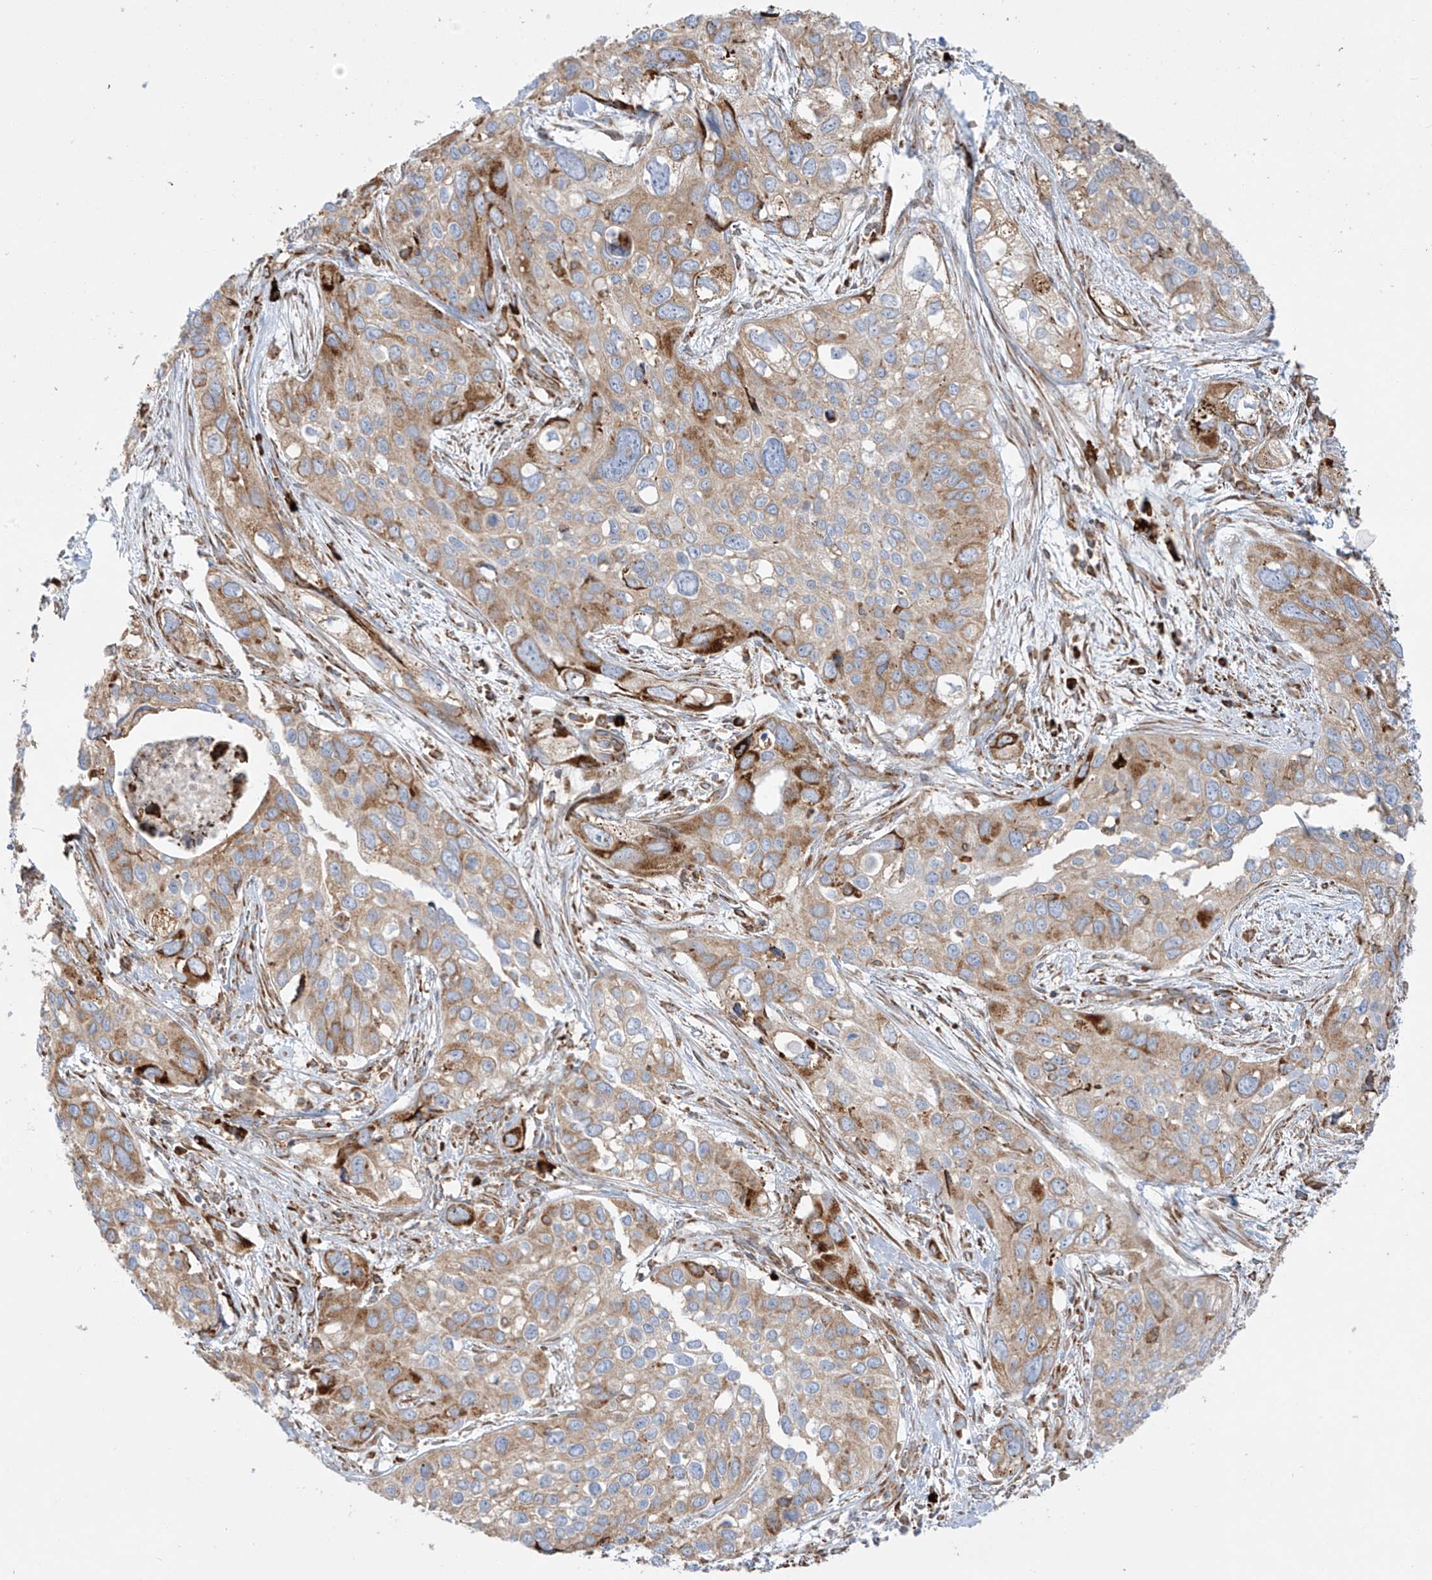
{"staining": {"intensity": "moderate", "quantity": "<25%", "location": "cytoplasmic/membranous"}, "tissue": "cervical cancer", "cell_type": "Tumor cells", "image_type": "cancer", "snomed": [{"axis": "morphology", "description": "Squamous cell carcinoma, NOS"}, {"axis": "topography", "description": "Cervix"}], "caption": "Immunohistochemical staining of human squamous cell carcinoma (cervical) displays low levels of moderate cytoplasmic/membranous protein expression in approximately <25% of tumor cells.", "gene": "MX1", "patient": {"sex": "female", "age": 55}}